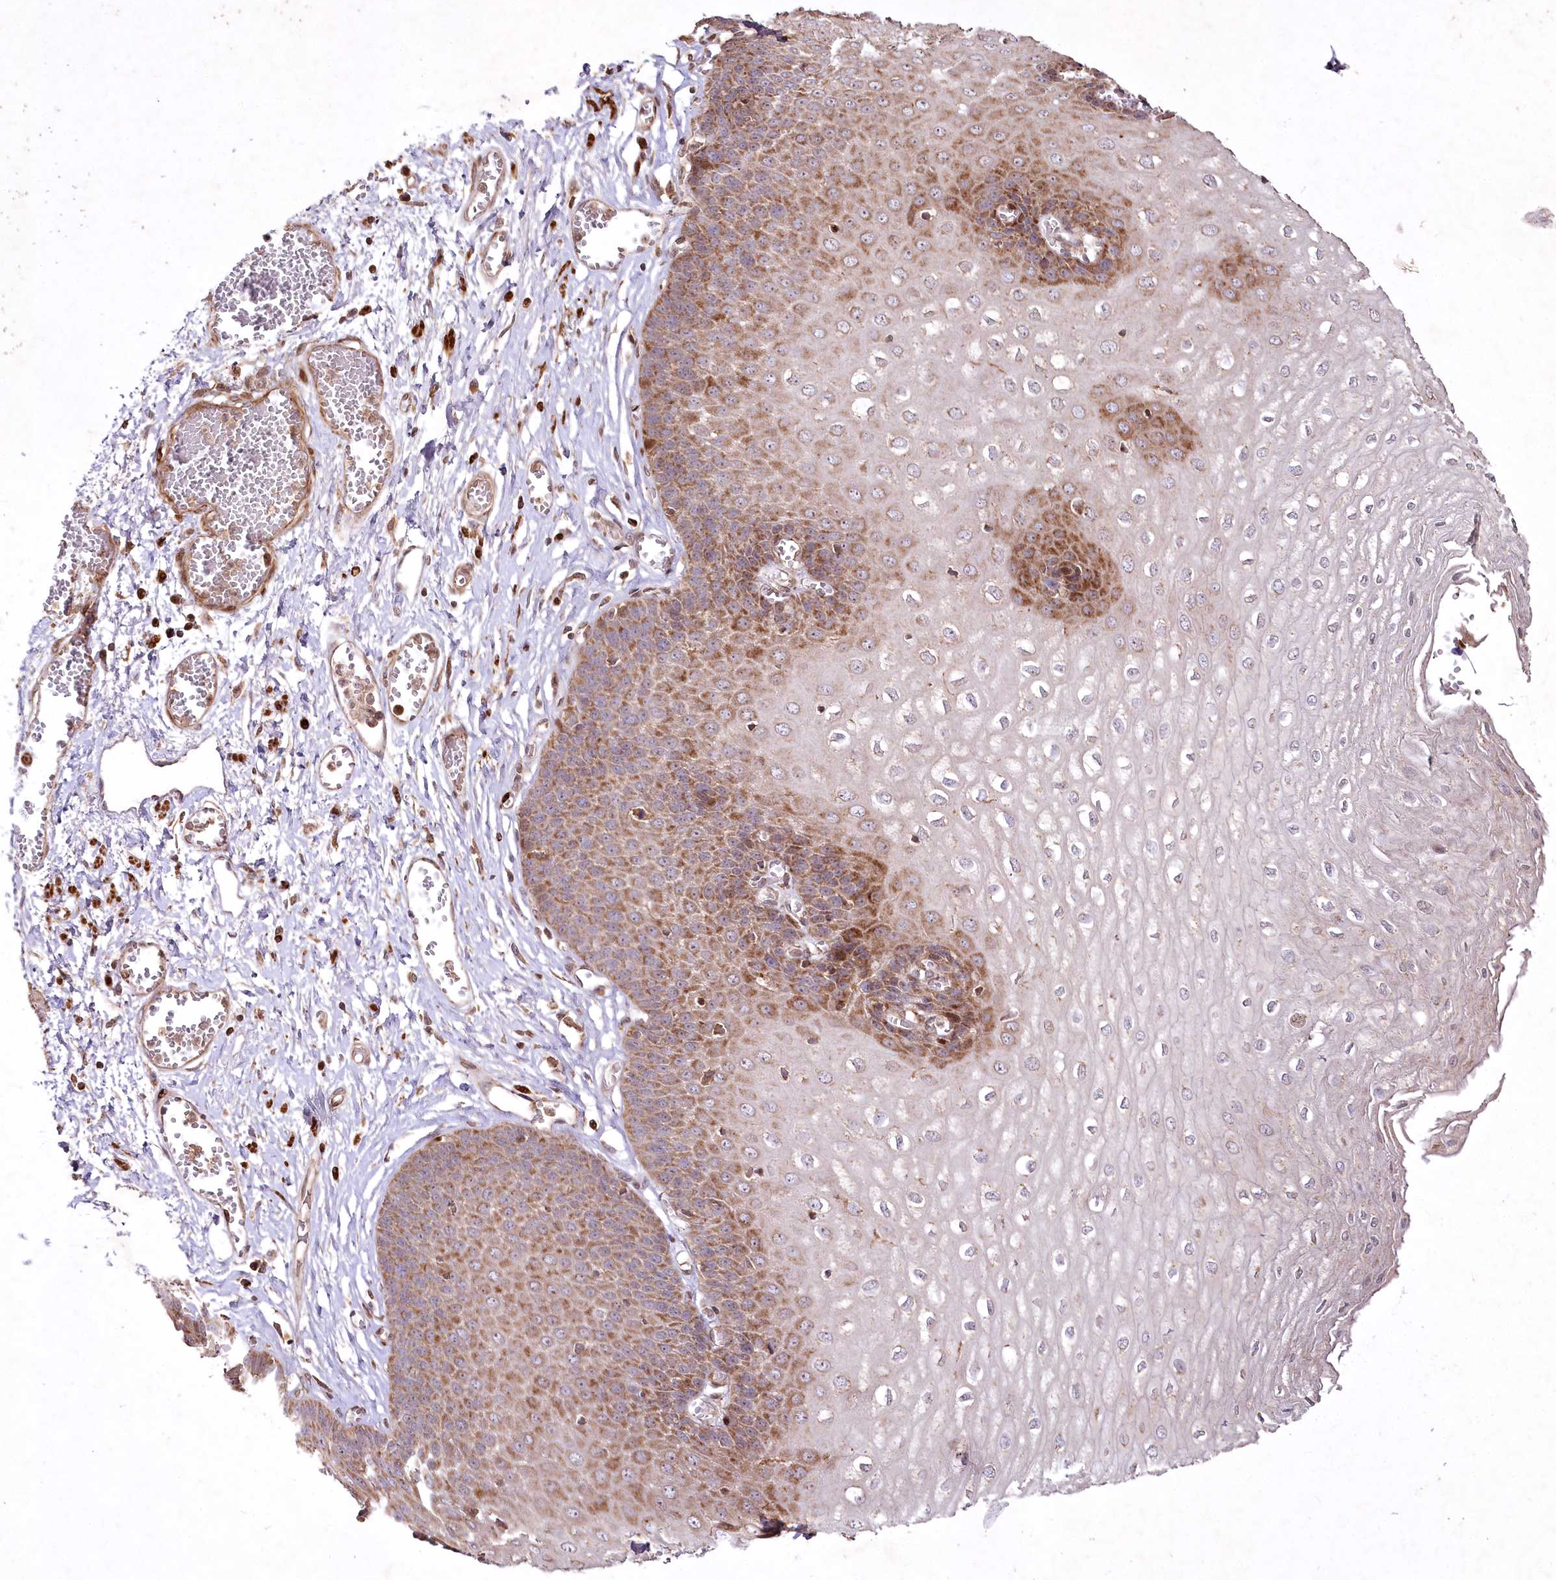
{"staining": {"intensity": "moderate", "quantity": "25%-75%", "location": "cytoplasmic/membranous"}, "tissue": "esophagus", "cell_type": "Squamous epithelial cells", "image_type": "normal", "snomed": [{"axis": "morphology", "description": "Normal tissue, NOS"}, {"axis": "topography", "description": "Esophagus"}], "caption": "High-magnification brightfield microscopy of benign esophagus stained with DAB (3,3'-diaminobenzidine) (brown) and counterstained with hematoxylin (blue). squamous epithelial cells exhibit moderate cytoplasmic/membranous positivity is seen in approximately25%-75% of cells. (DAB (3,3'-diaminobenzidine) IHC with brightfield microscopy, high magnification).", "gene": "PSTK", "patient": {"sex": "male", "age": 60}}